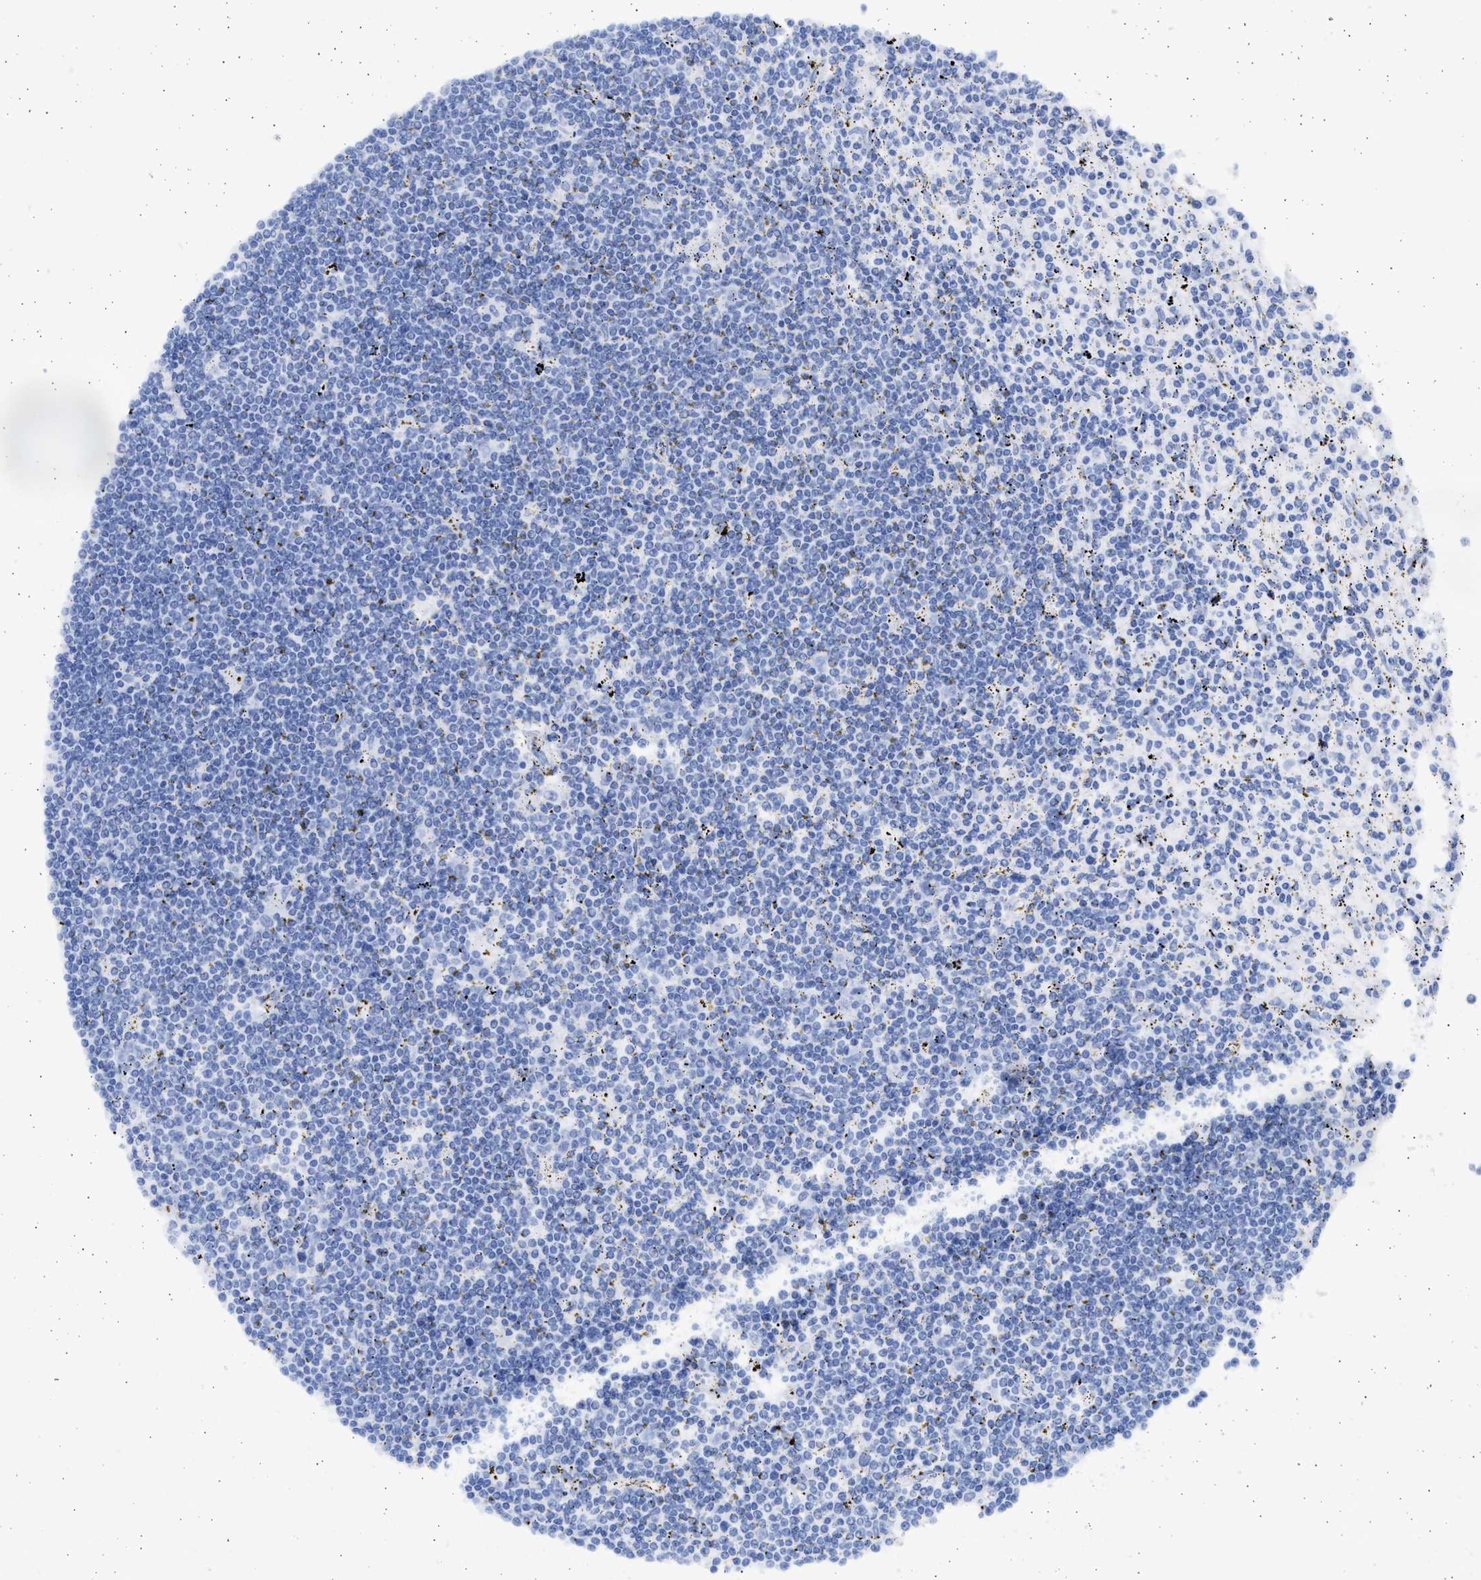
{"staining": {"intensity": "negative", "quantity": "none", "location": "none"}, "tissue": "lymphoma", "cell_type": "Tumor cells", "image_type": "cancer", "snomed": [{"axis": "morphology", "description": "Malignant lymphoma, non-Hodgkin's type, Low grade"}, {"axis": "topography", "description": "Spleen"}], "caption": "A histopathology image of human low-grade malignant lymphoma, non-Hodgkin's type is negative for staining in tumor cells.", "gene": "ALDOC", "patient": {"sex": "male", "age": 76}}